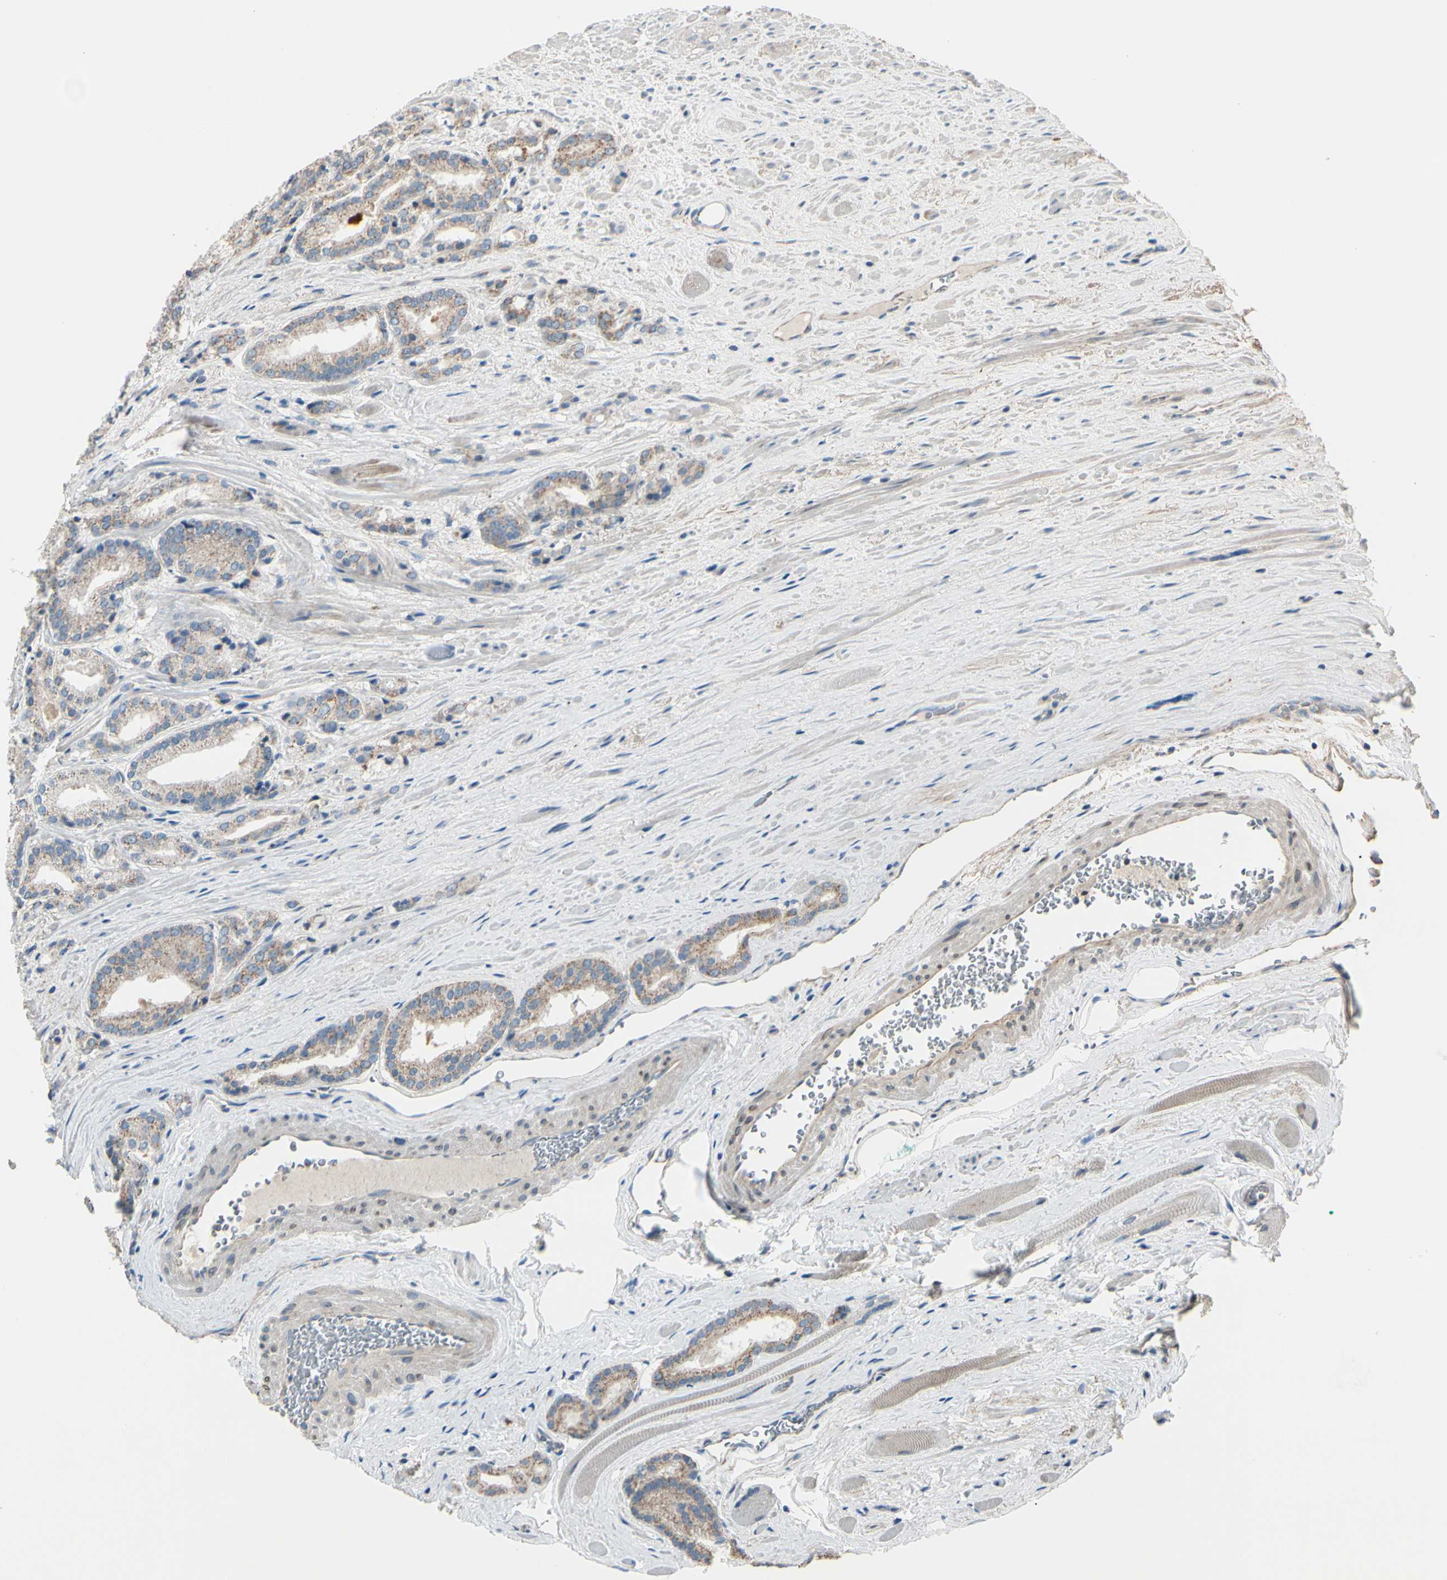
{"staining": {"intensity": "moderate", "quantity": ">75%", "location": "cytoplasmic/membranous"}, "tissue": "prostate cancer", "cell_type": "Tumor cells", "image_type": "cancer", "snomed": [{"axis": "morphology", "description": "Adenocarcinoma, Low grade"}, {"axis": "topography", "description": "Prostate"}], "caption": "Prostate low-grade adenocarcinoma was stained to show a protein in brown. There is medium levels of moderate cytoplasmic/membranous staining in about >75% of tumor cells. (Stains: DAB in brown, nuclei in blue, Microscopy: brightfield microscopy at high magnification).", "gene": "EPHA3", "patient": {"sex": "male", "age": 59}}